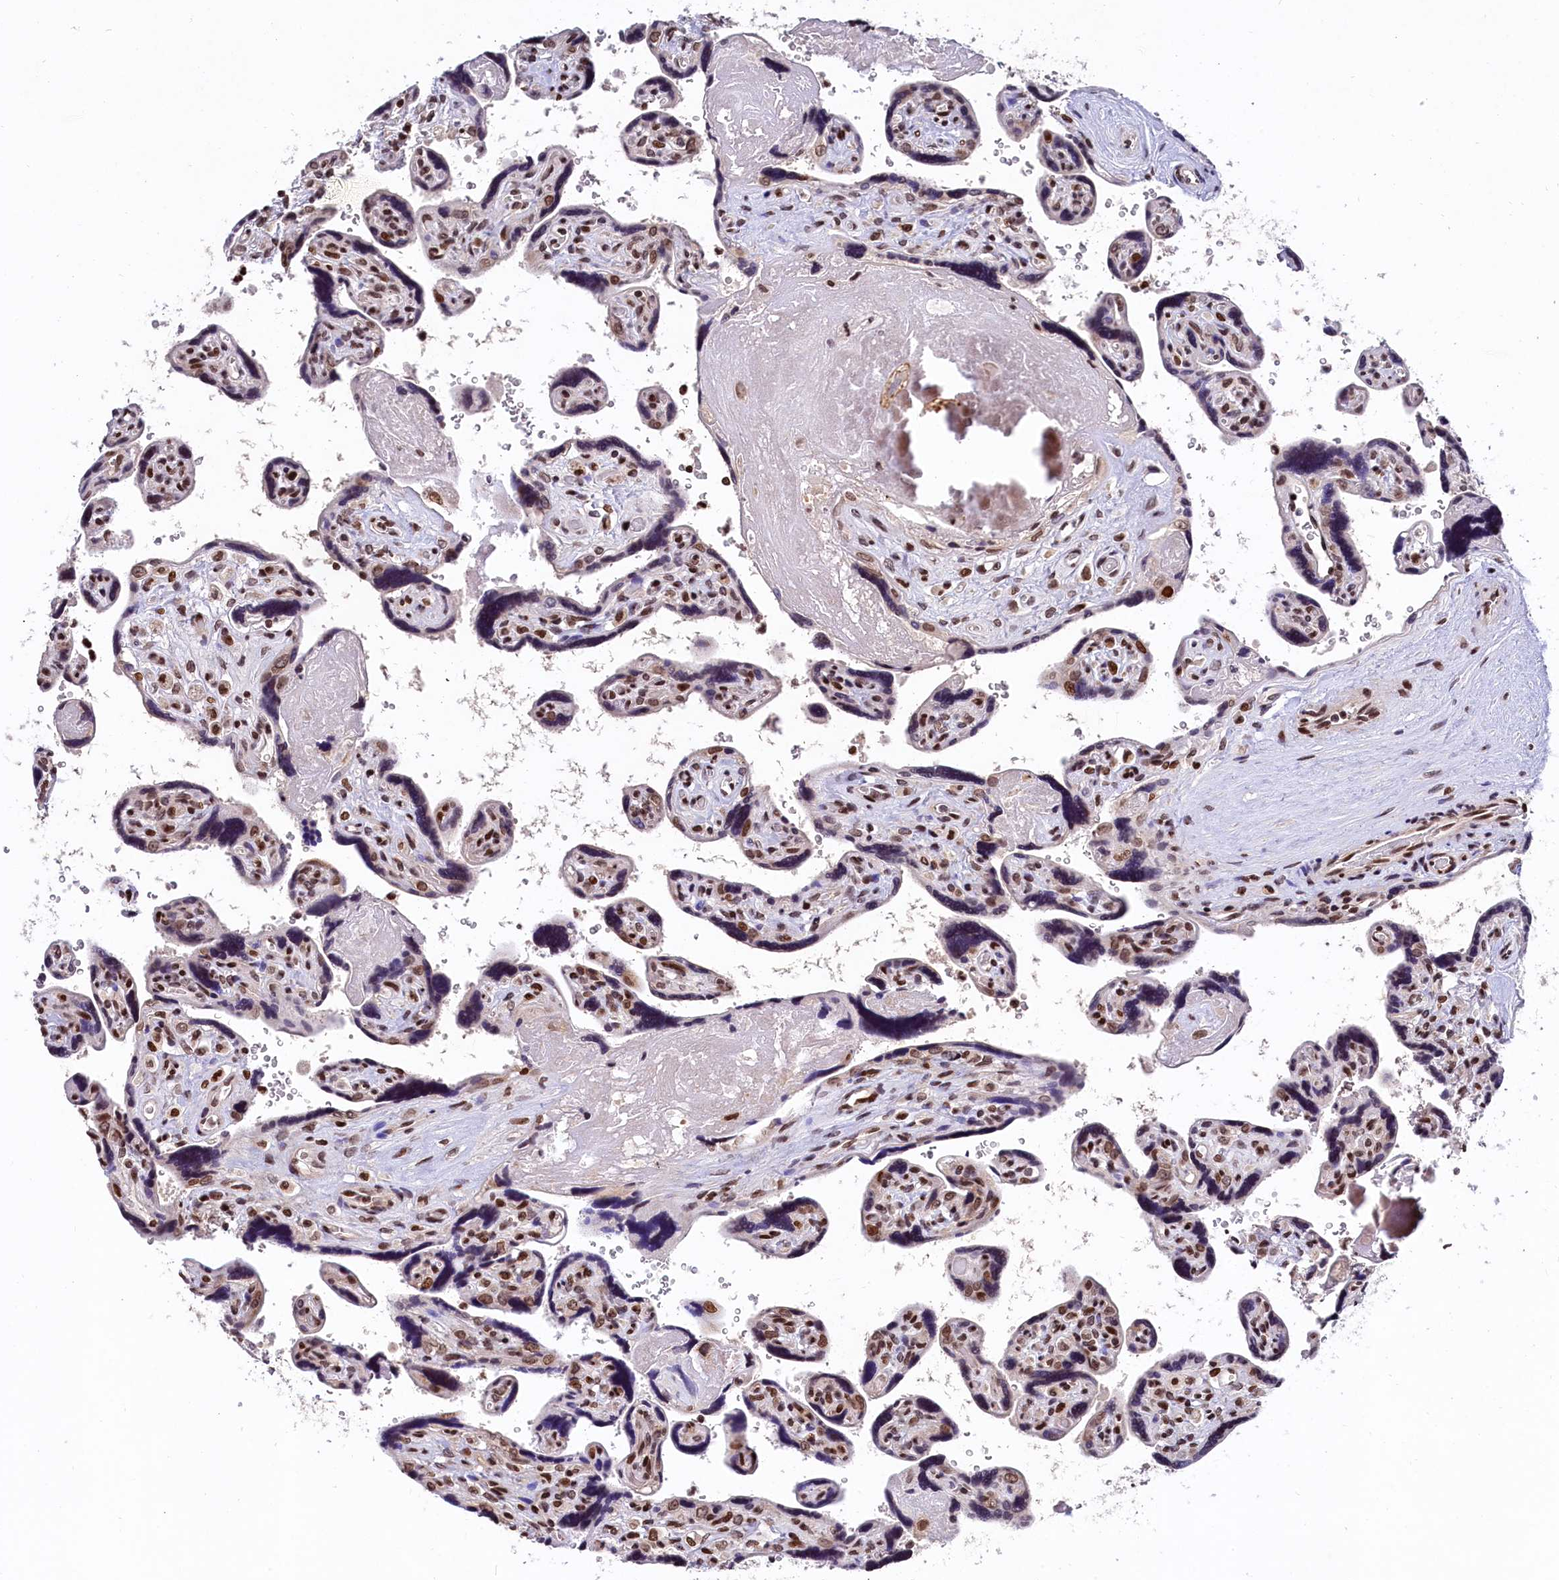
{"staining": {"intensity": "strong", "quantity": "25%-75%", "location": "nuclear"}, "tissue": "placenta", "cell_type": "Trophoblastic cells", "image_type": "normal", "snomed": [{"axis": "morphology", "description": "Normal tissue, NOS"}, {"axis": "topography", "description": "Placenta"}], "caption": "Trophoblastic cells show high levels of strong nuclear staining in about 25%-75% of cells in benign placenta.", "gene": "FAM217B", "patient": {"sex": "female", "age": 39}}